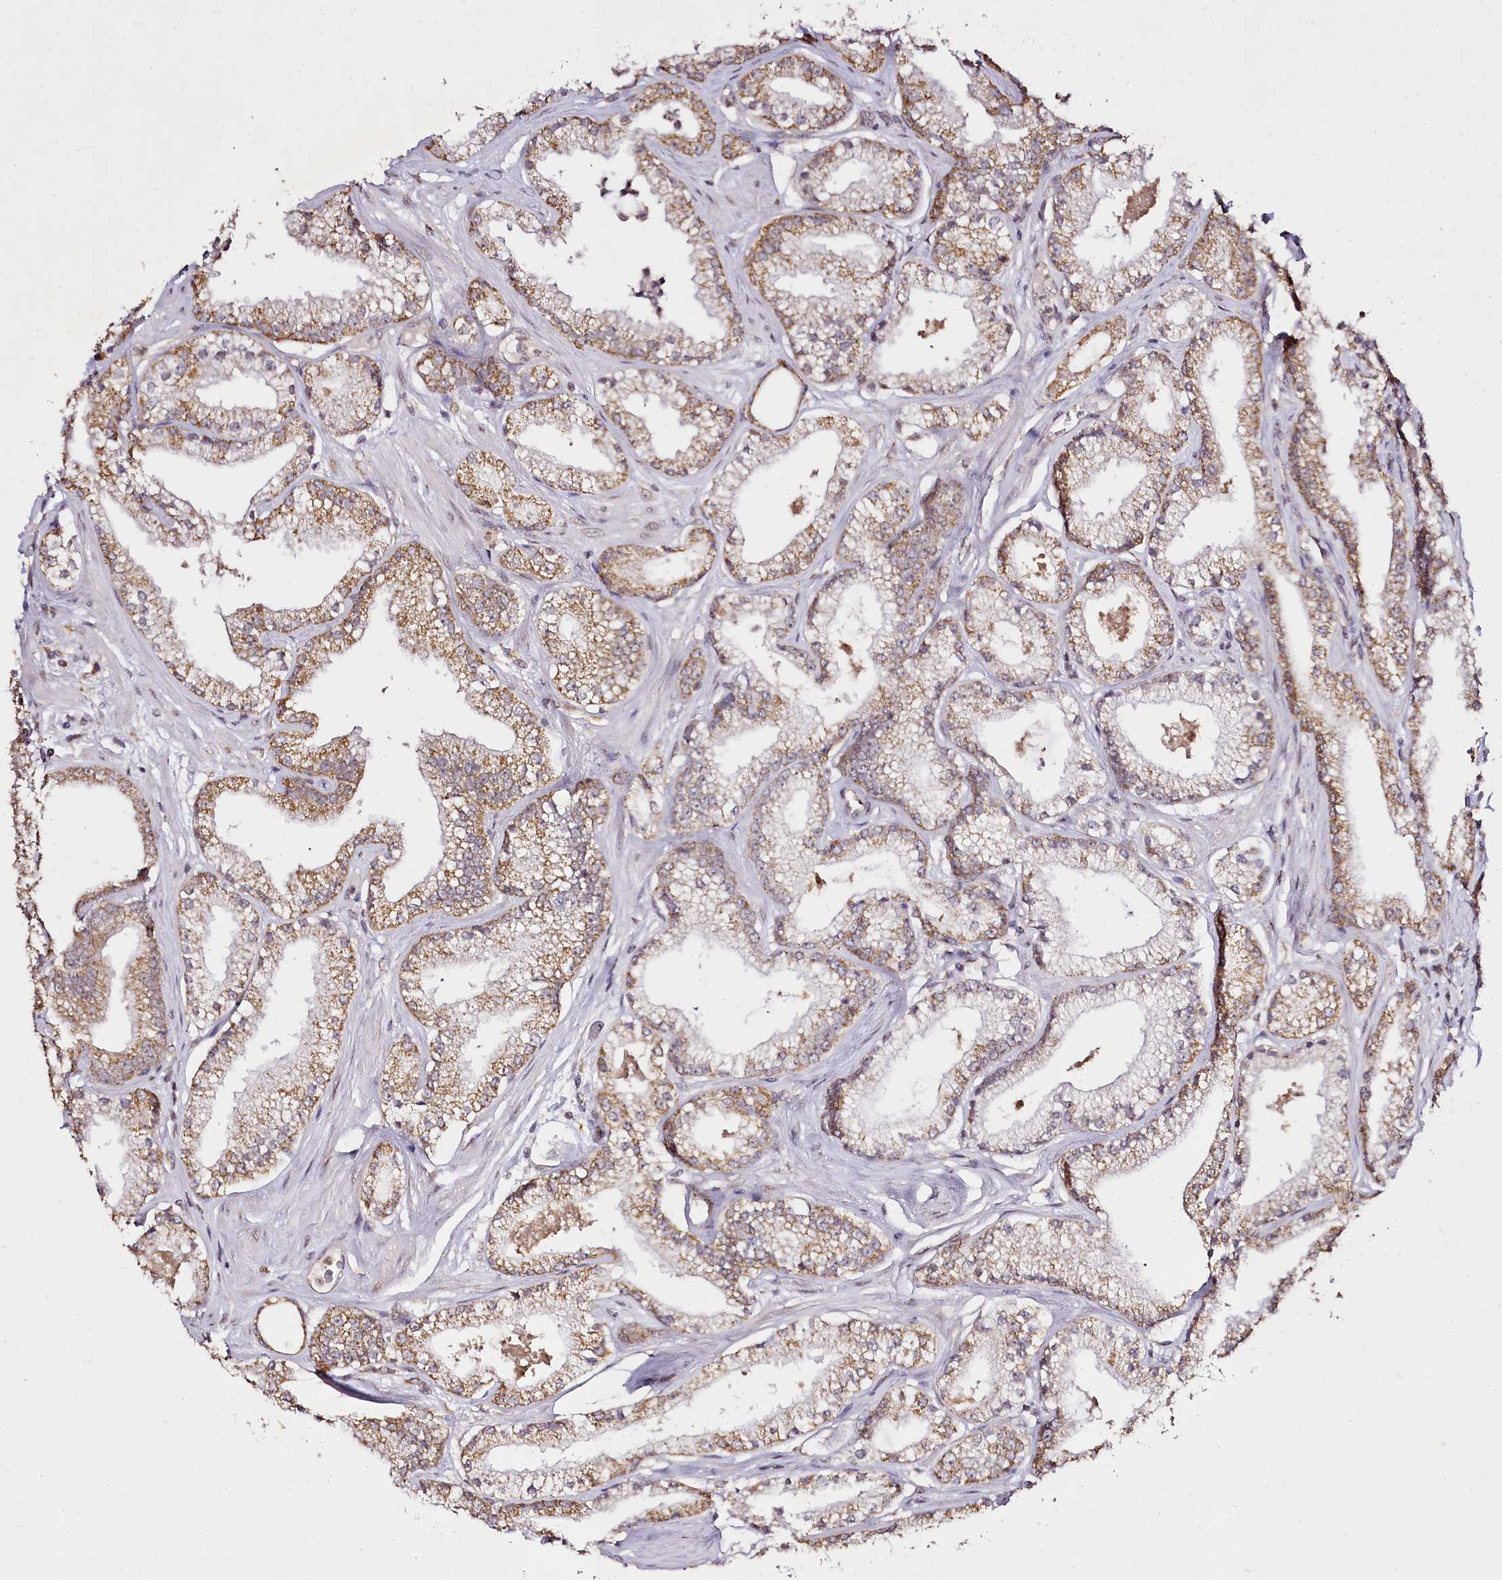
{"staining": {"intensity": "moderate", "quantity": ">75%", "location": "cytoplasmic/membranous"}, "tissue": "prostate cancer", "cell_type": "Tumor cells", "image_type": "cancer", "snomed": [{"axis": "morphology", "description": "Adenocarcinoma, High grade"}, {"axis": "topography", "description": "Prostate"}], "caption": "Protein staining of prostate cancer (high-grade adenocarcinoma) tissue reveals moderate cytoplasmic/membranous positivity in about >75% of tumor cells.", "gene": "EDIL3", "patient": {"sex": "male", "age": 67}}